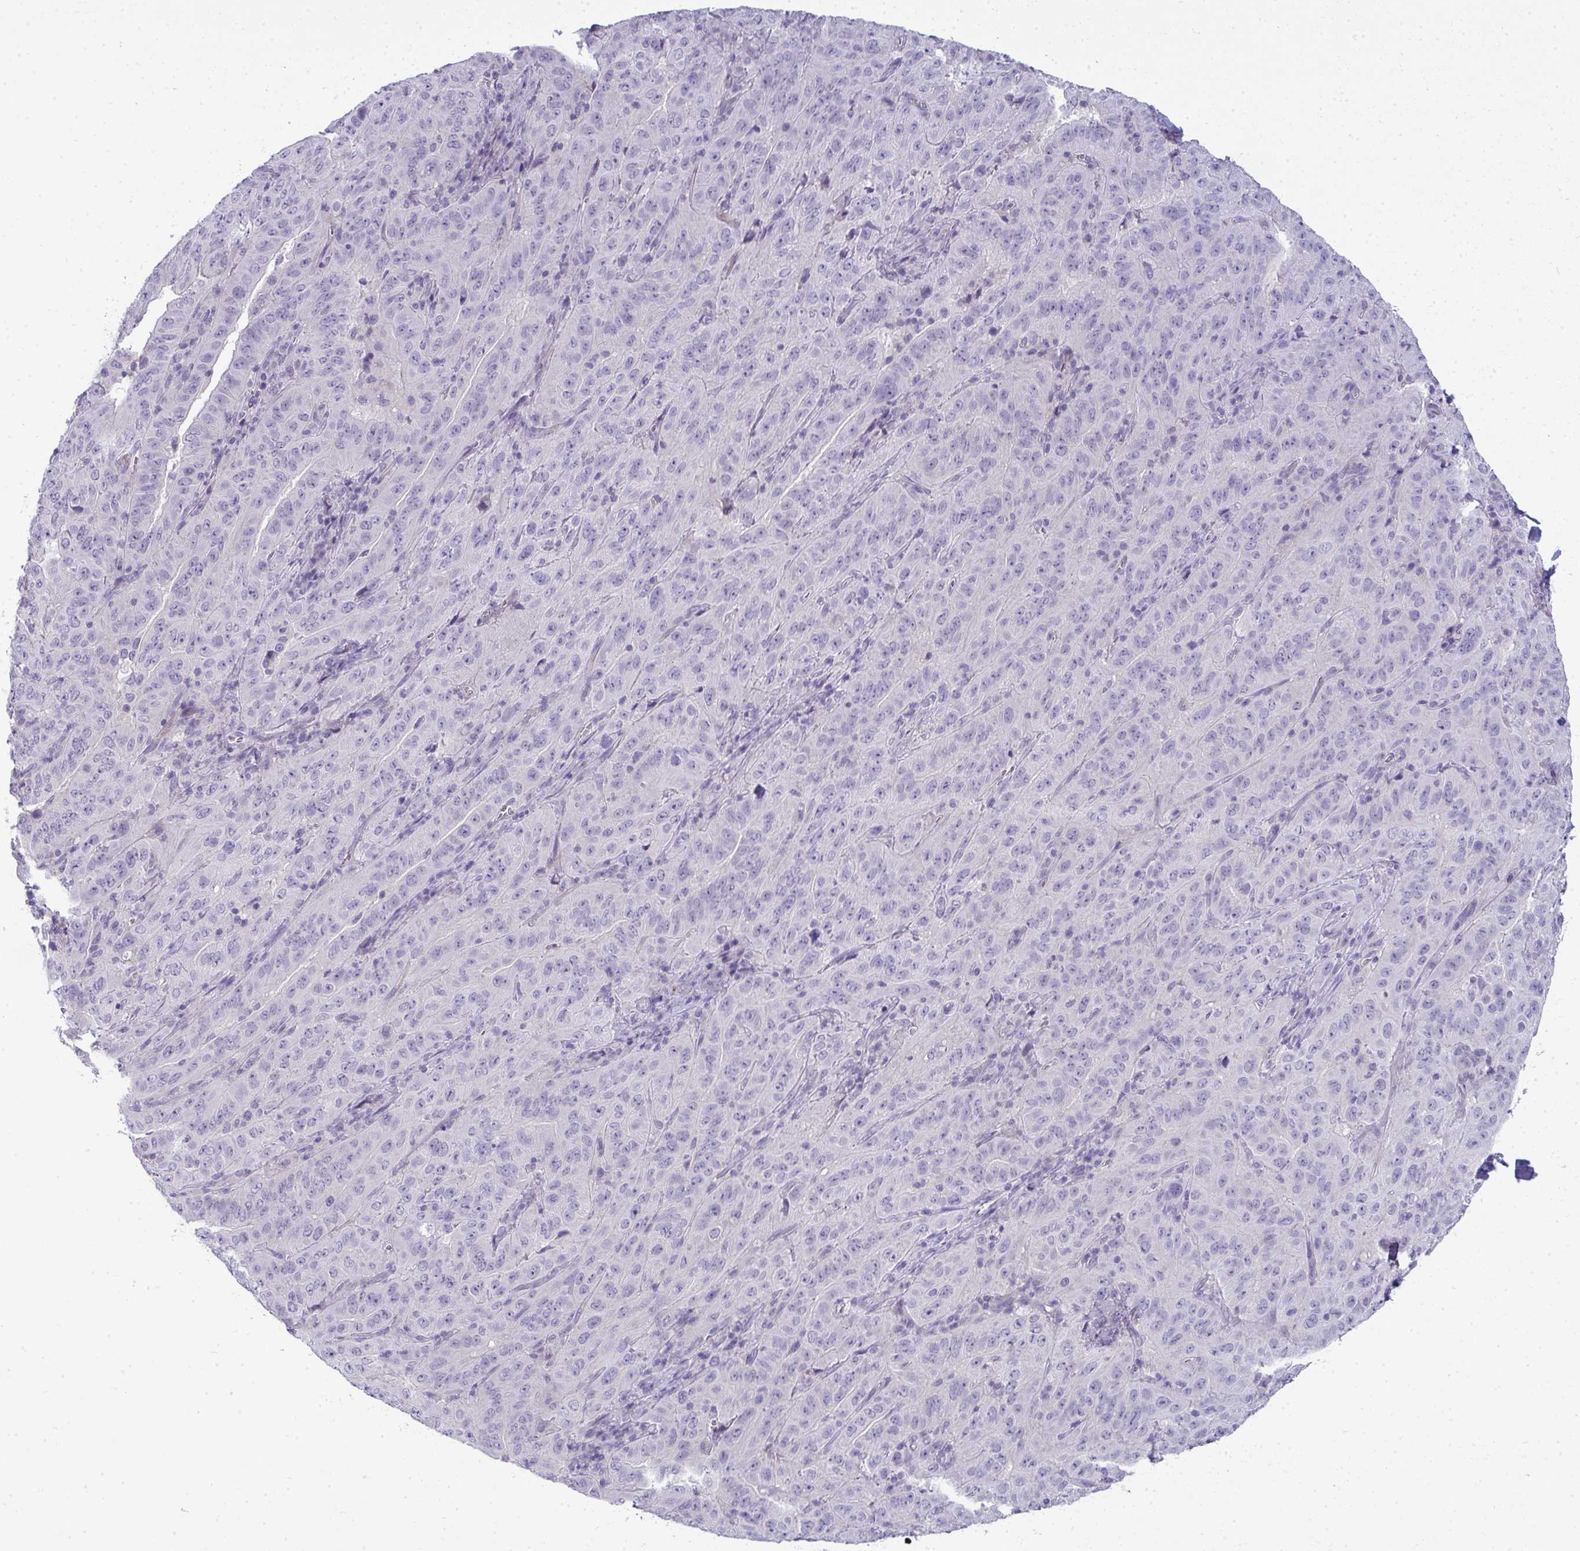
{"staining": {"intensity": "negative", "quantity": "none", "location": "none"}, "tissue": "pancreatic cancer", "cell_type": "Tumor cells", "image_type": "cancer", "snomed": [{"axis": "morphology", "description": "Adenocarcinoma, NOS"}, {"axis": "topography", "description": "Pancreas"}], "caption": "IHC photomicrograph of pancreatic cancer (adenocarcinoma) stained for a protein (brown), which shows no positivity in tumor cells.", "gene": "TMEM82", "patient": {"sex": "male", "age": 63}}